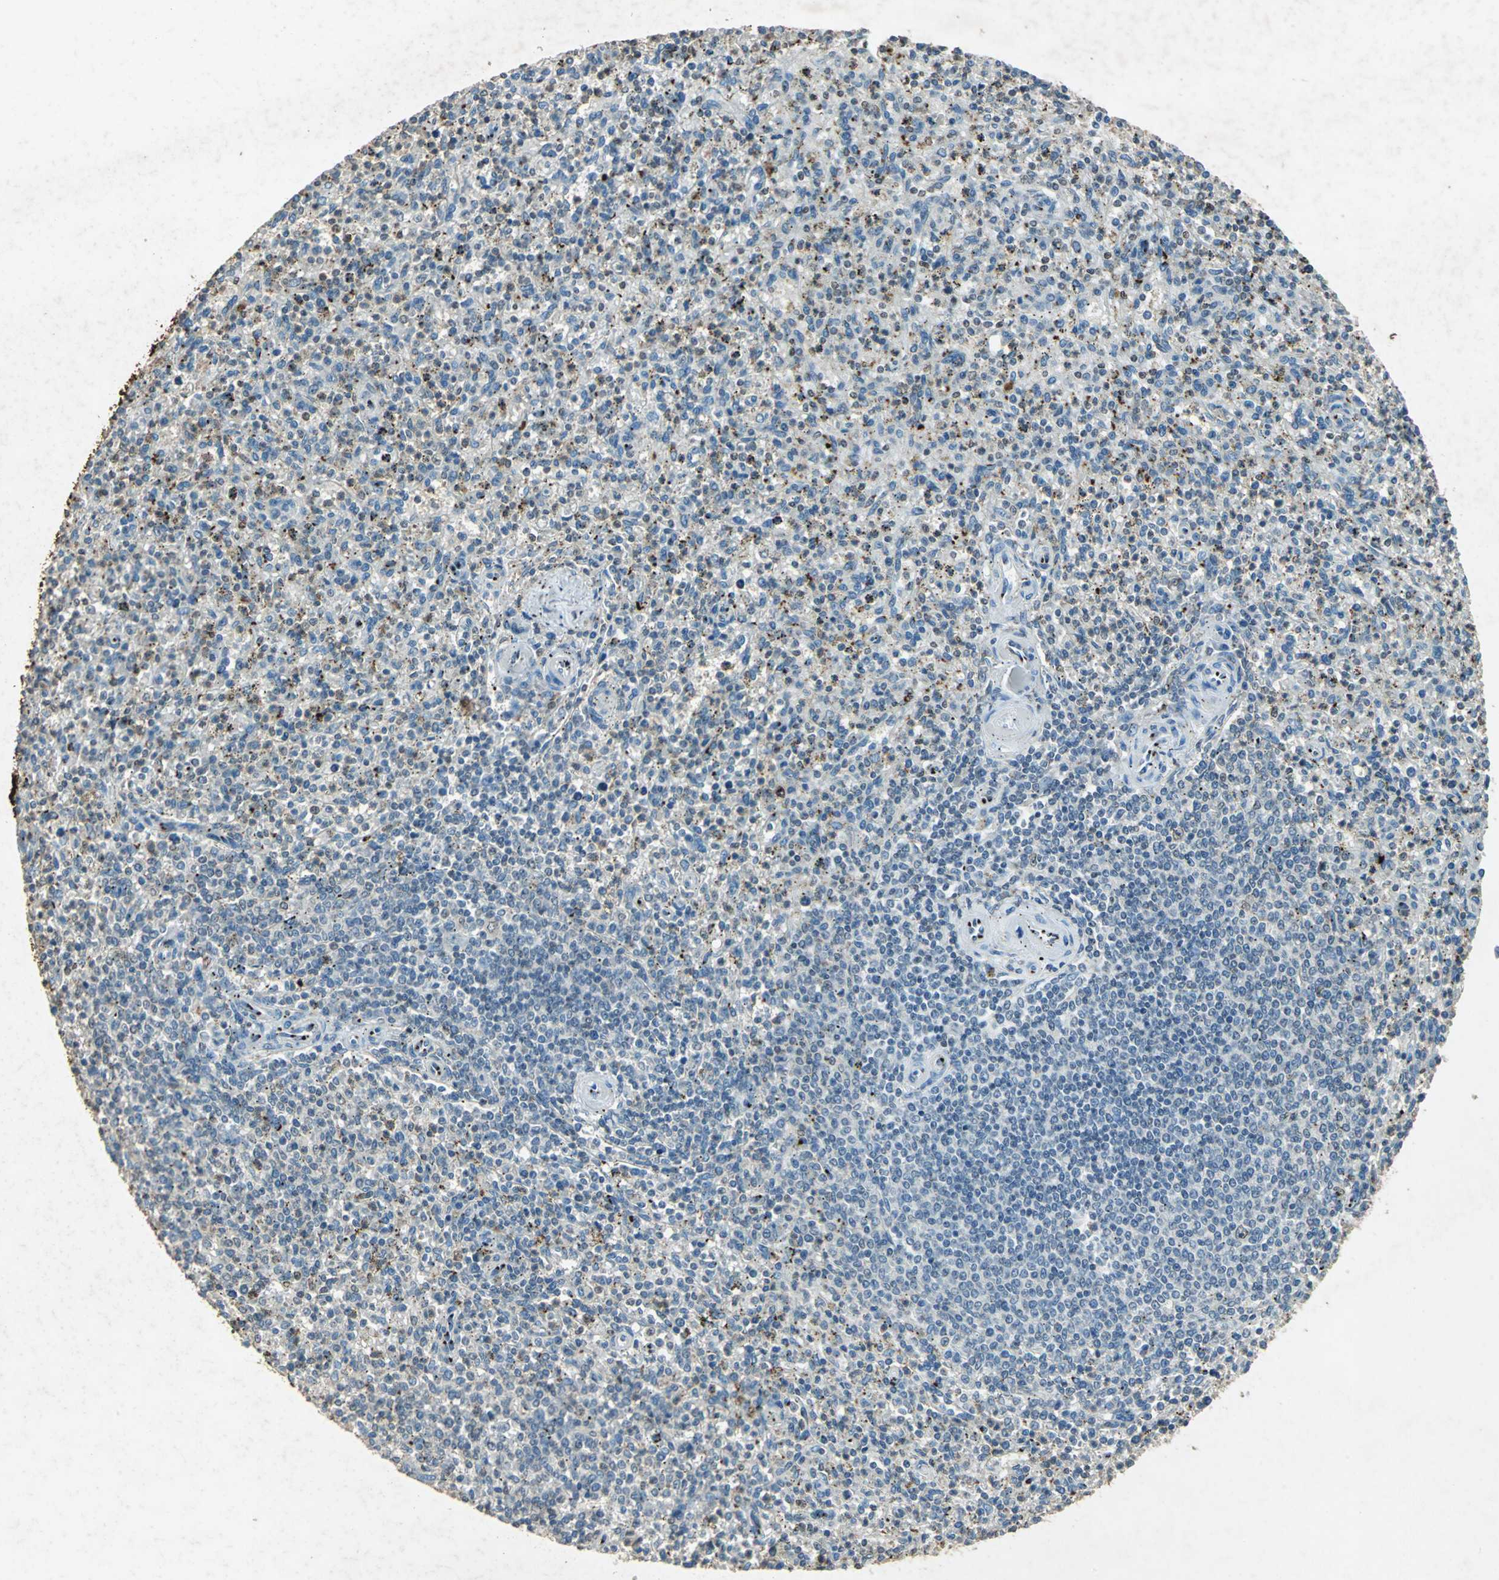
{"staining": {"intensity": "moderate", "quantity": "<25%", "location": "cytoplasmic/membranous"}, "tissue": "spleen", "cell_type": "Cells in red pulp", "image_type": "normal", "snomed": [{"axis": "morphology", "description": "Normal tissue, NOS"}, {"axis": "topography", "description": "Spleen"}], "caption": "This image shows IHC staining of benign human spleen, with low moderate cytoplasmic/membranous positivity in approximately <25% of cells in red pulp.", "gene": "CAMK2B", "patient": {"sex": "male", "age": 72}}